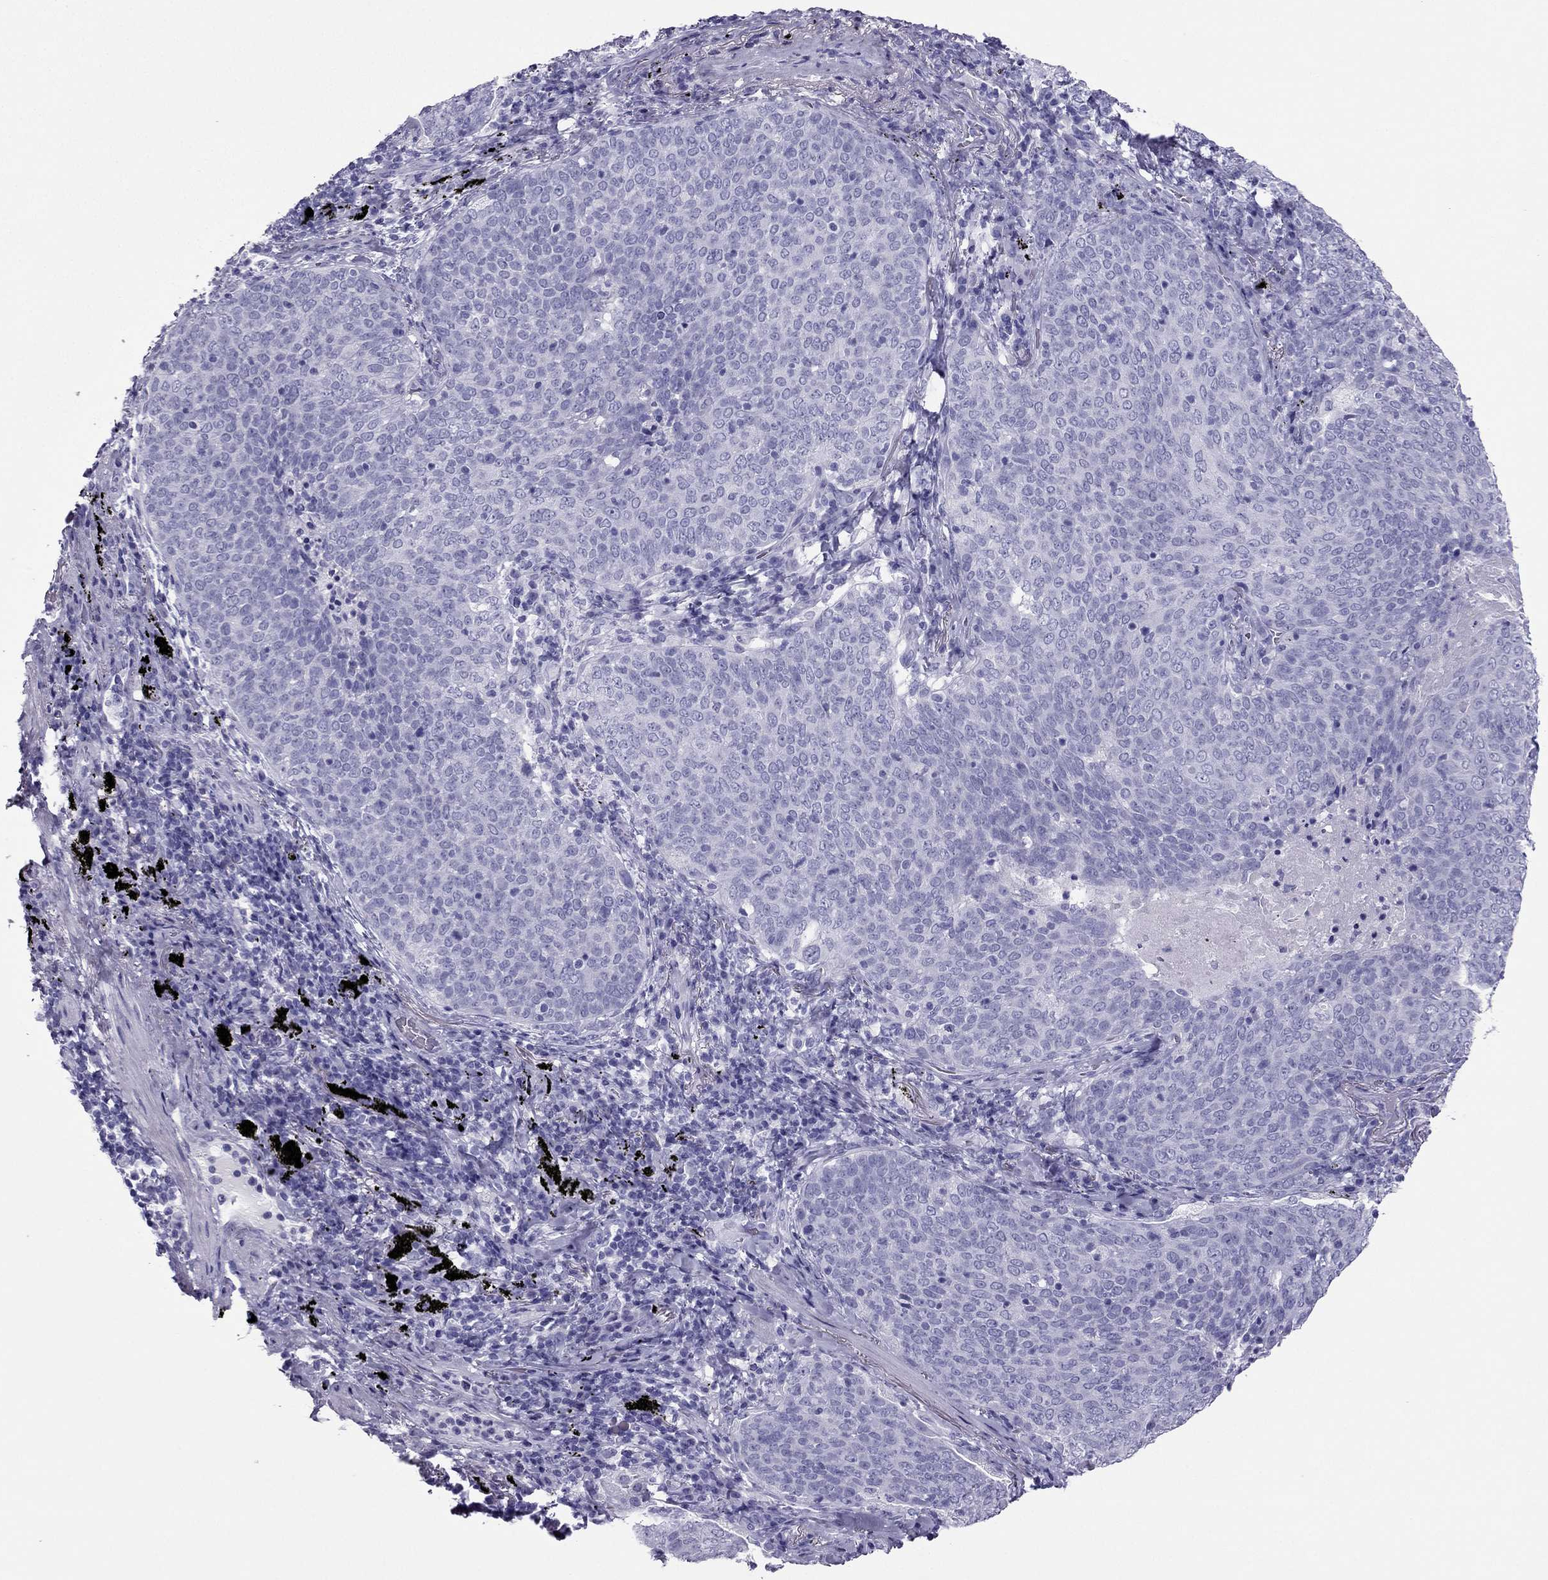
{"staining": {"intensity": "negative", "quantity": "none", "location": "none"}, "tissue": "lung cancer", "cell_type": "Tumor cells", "image_type": "cancer", "snomed": [{"axis": "morphology", "description": "Squamous cell carcinoma, NOS"}, {"axis": "topography", "description": "Lung"}], "caption": "Immunohistochemistry micrograph of neoplastic tissue: squamous cell carcinoma (lung) stained with DAB (3,3'-diaminobenzidine) demonstrates no significant protein staining in tumor cells.", "gene": "PDE6A", "patient": {"sex": "male", "age": 82}}